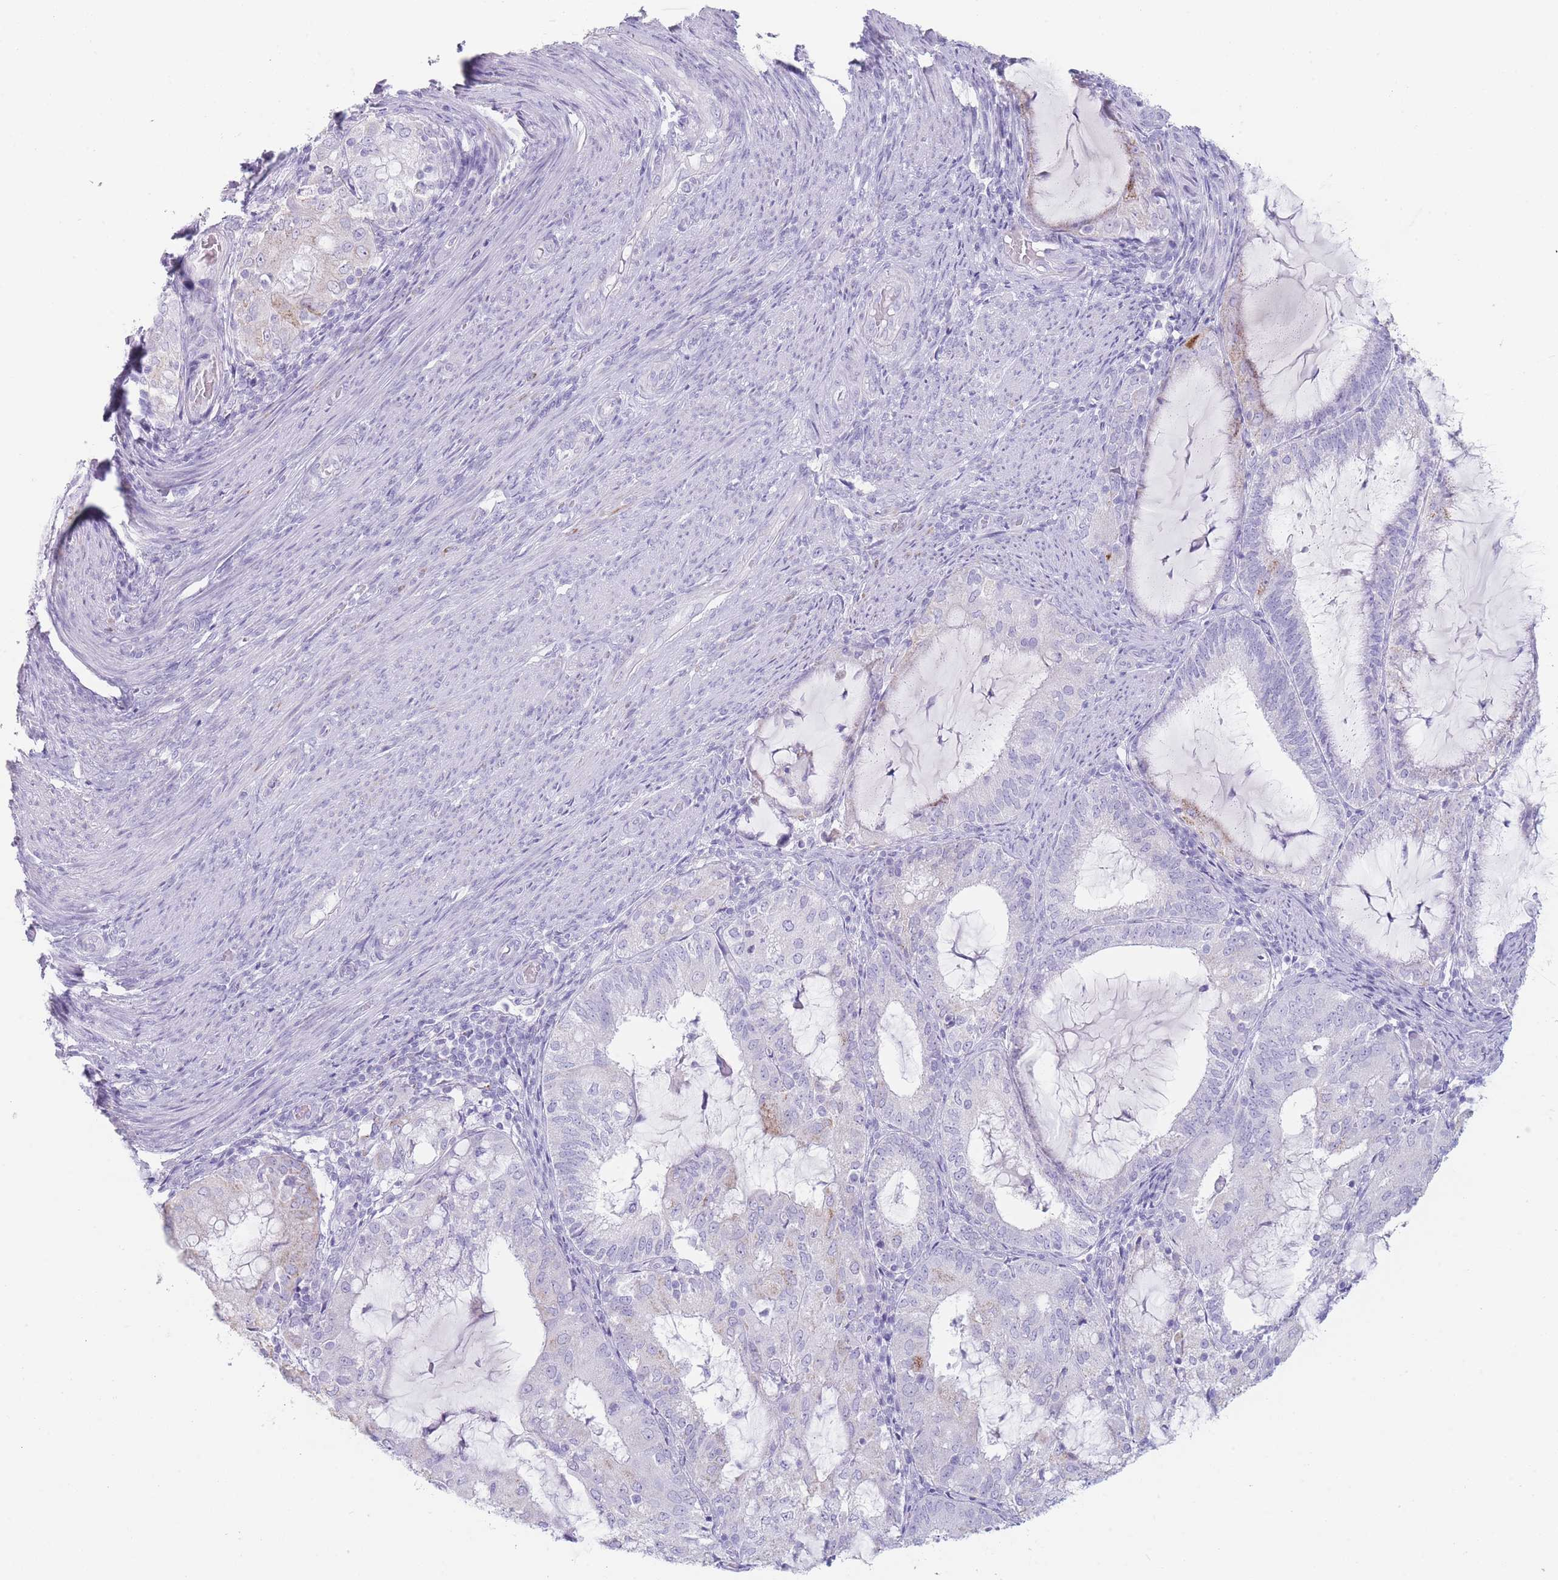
{"staining": {"intensity": "negative", "quantity": "none", "location": "none"}, "tissue": "endometrial cancer", "cell_type": "Tumor cells", "image_type": "cancer", "snomed": [{"axis": "morphology", "description": "Adenocarcinoma, NOS"}, {"axis": "topography", "description": "Endometrium"}], "caption": "Immunohistochemistry (IHC) histopathology image of endometrial adenocarcinoma stained for a protein (brown), which exhibits no expression in tumor cells.", "gene": "GPR12", "patient": {"sex": "female", "age": 81}}